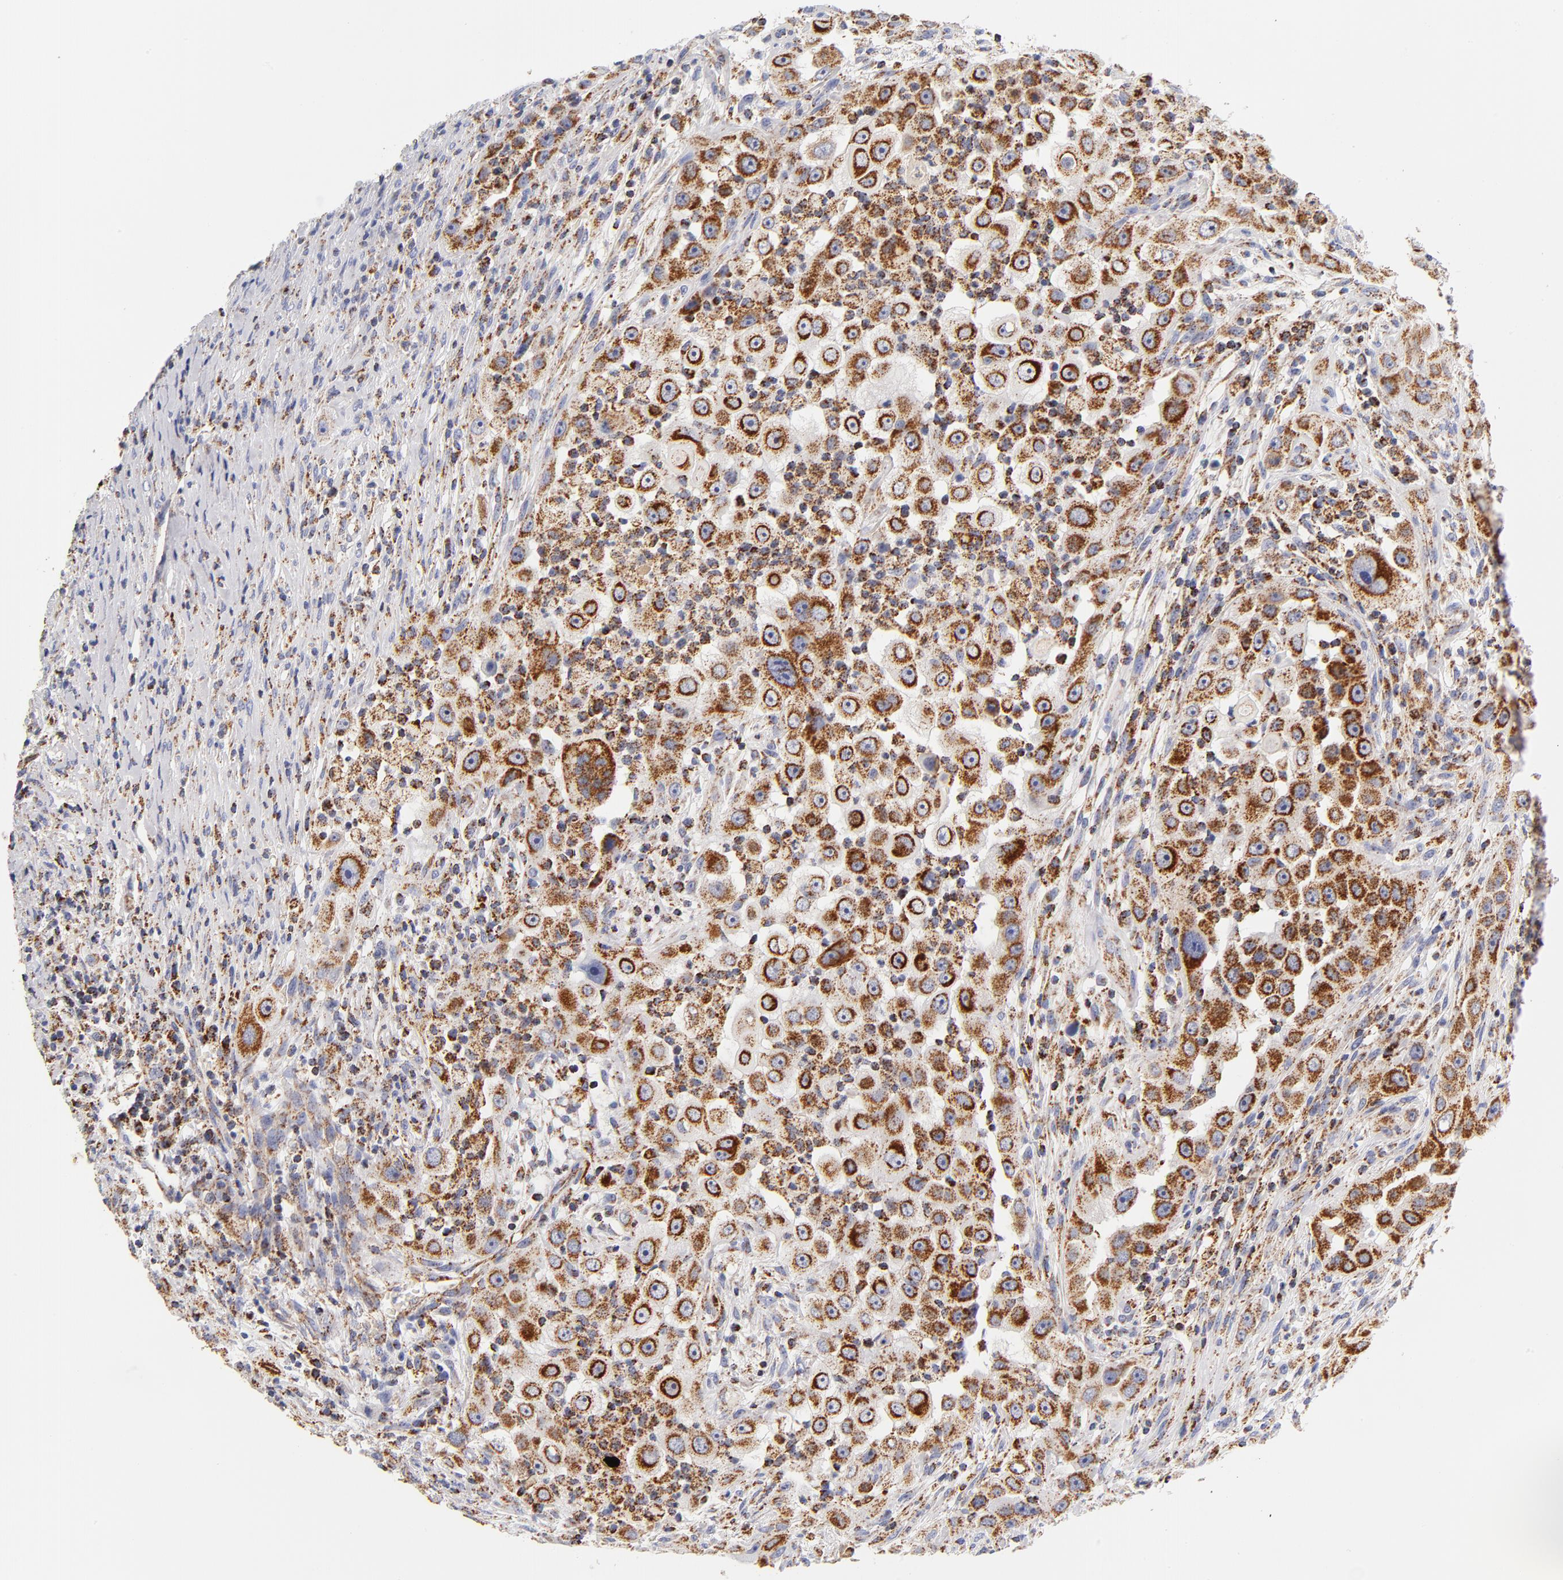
{"staining": {"intensity": "strong", "quantity": ">75%", "location": "cytoplasmic/membranous"}, "tissue": "head and neck cancer", "cell_type": "Tumor cells", "image_type": "cancer", "snomed": [{"axis": "morphology", "description": "Carcinoma, NOS"}, {"axis": "topography", "description": "Head-Neck"}], "caption": "The immunohistochemical stain shows strong cytoplasmic/membranous positivity in tumor cells of head and neck carcinoma tissue.", "gene": "ECHS1", "patient": {"sex": "male", "age": 87}}